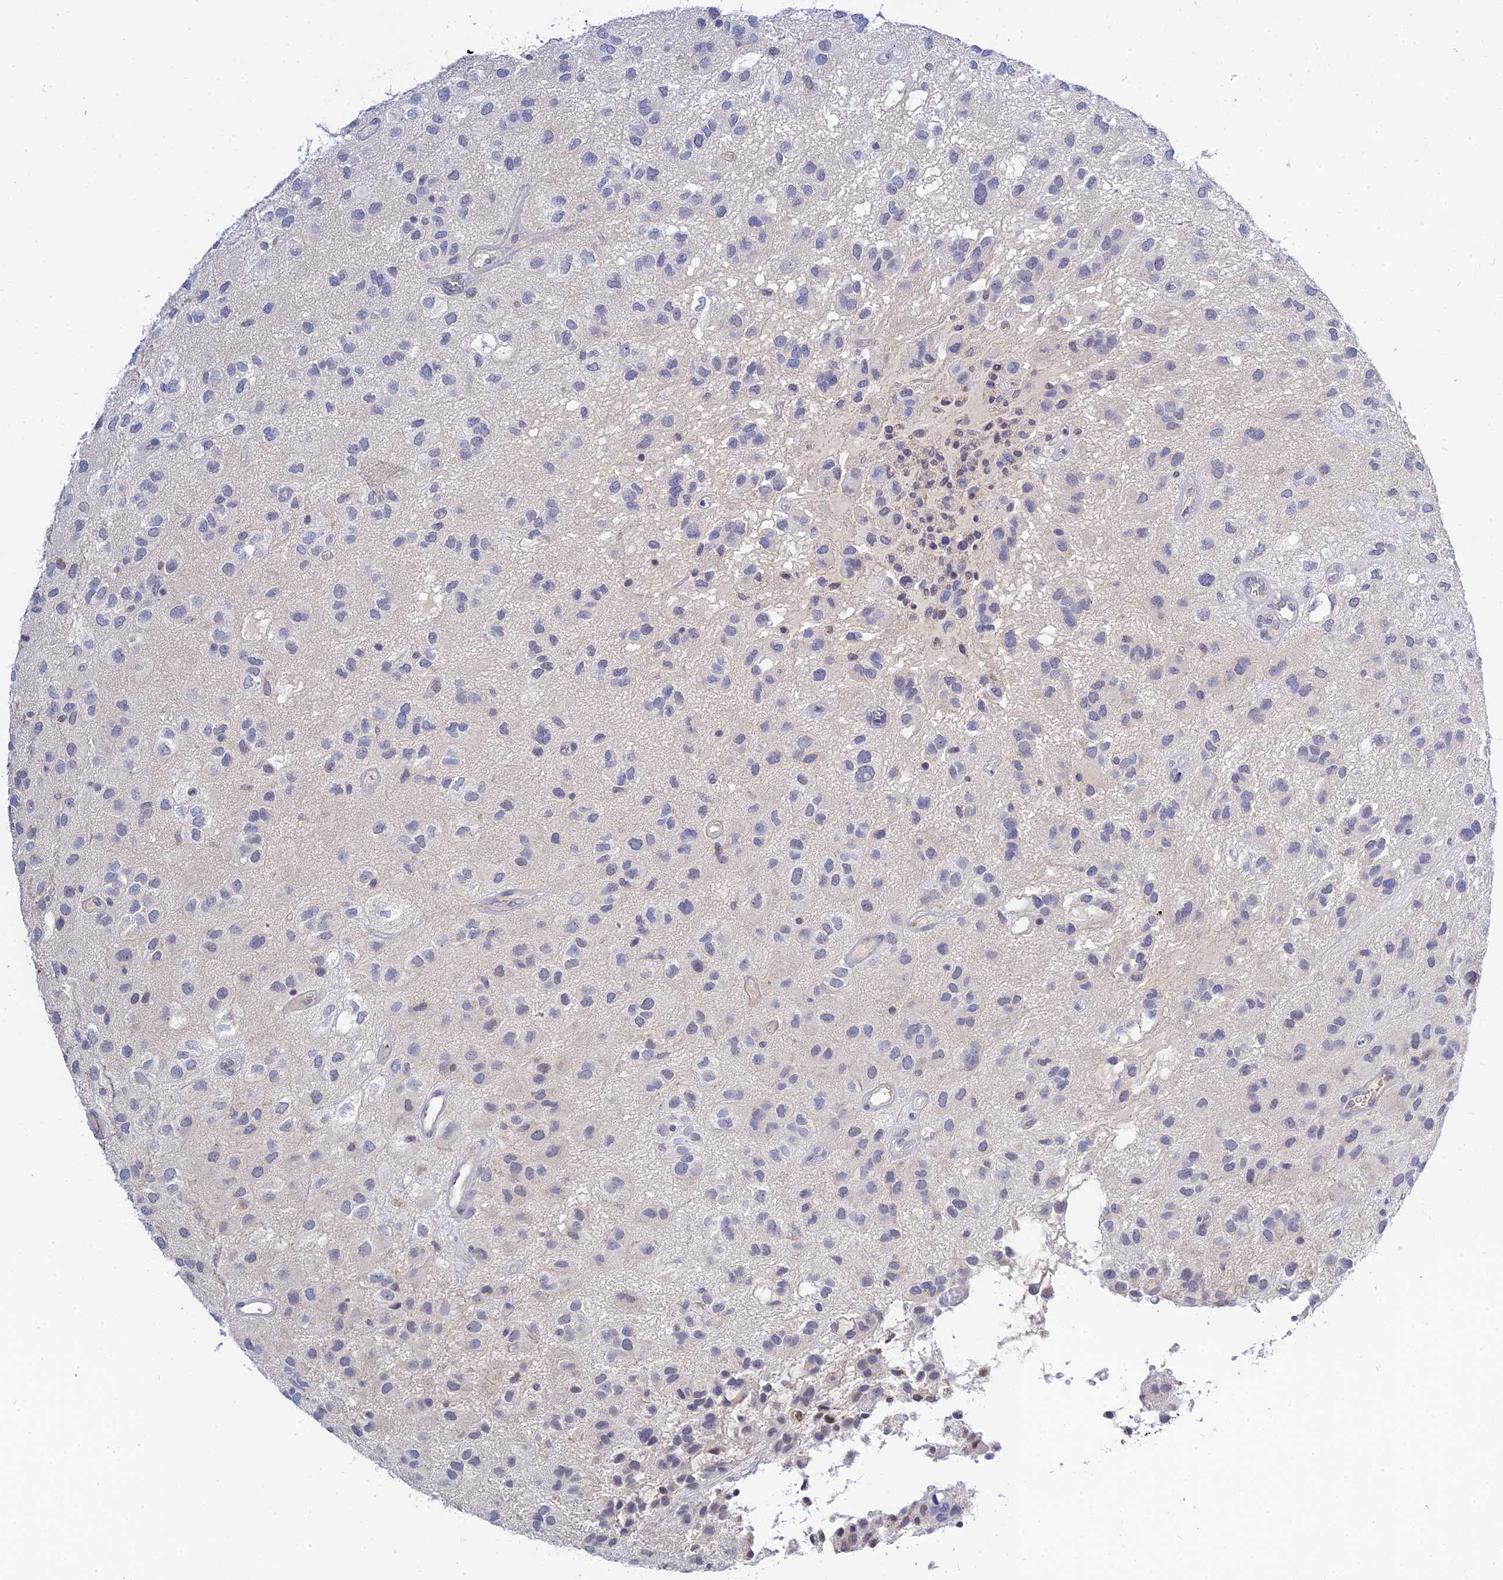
{"staining": {"intensity": "negative", "quantity": "none", "location": "none"}, "tissue": "glioma", "cell_type": "Tumor cells", "image_type": "cancer", "snomed": [{"axis": "morphology", "description": "Glioma, malignant, Low grade"}, {"axis": "topography", "description": "Brain"}], "caption": "Tumor cells are negative for protein expression in human glioma.", "gene": "ZXDA", "patient": {"sex": "male", "age": 66}}